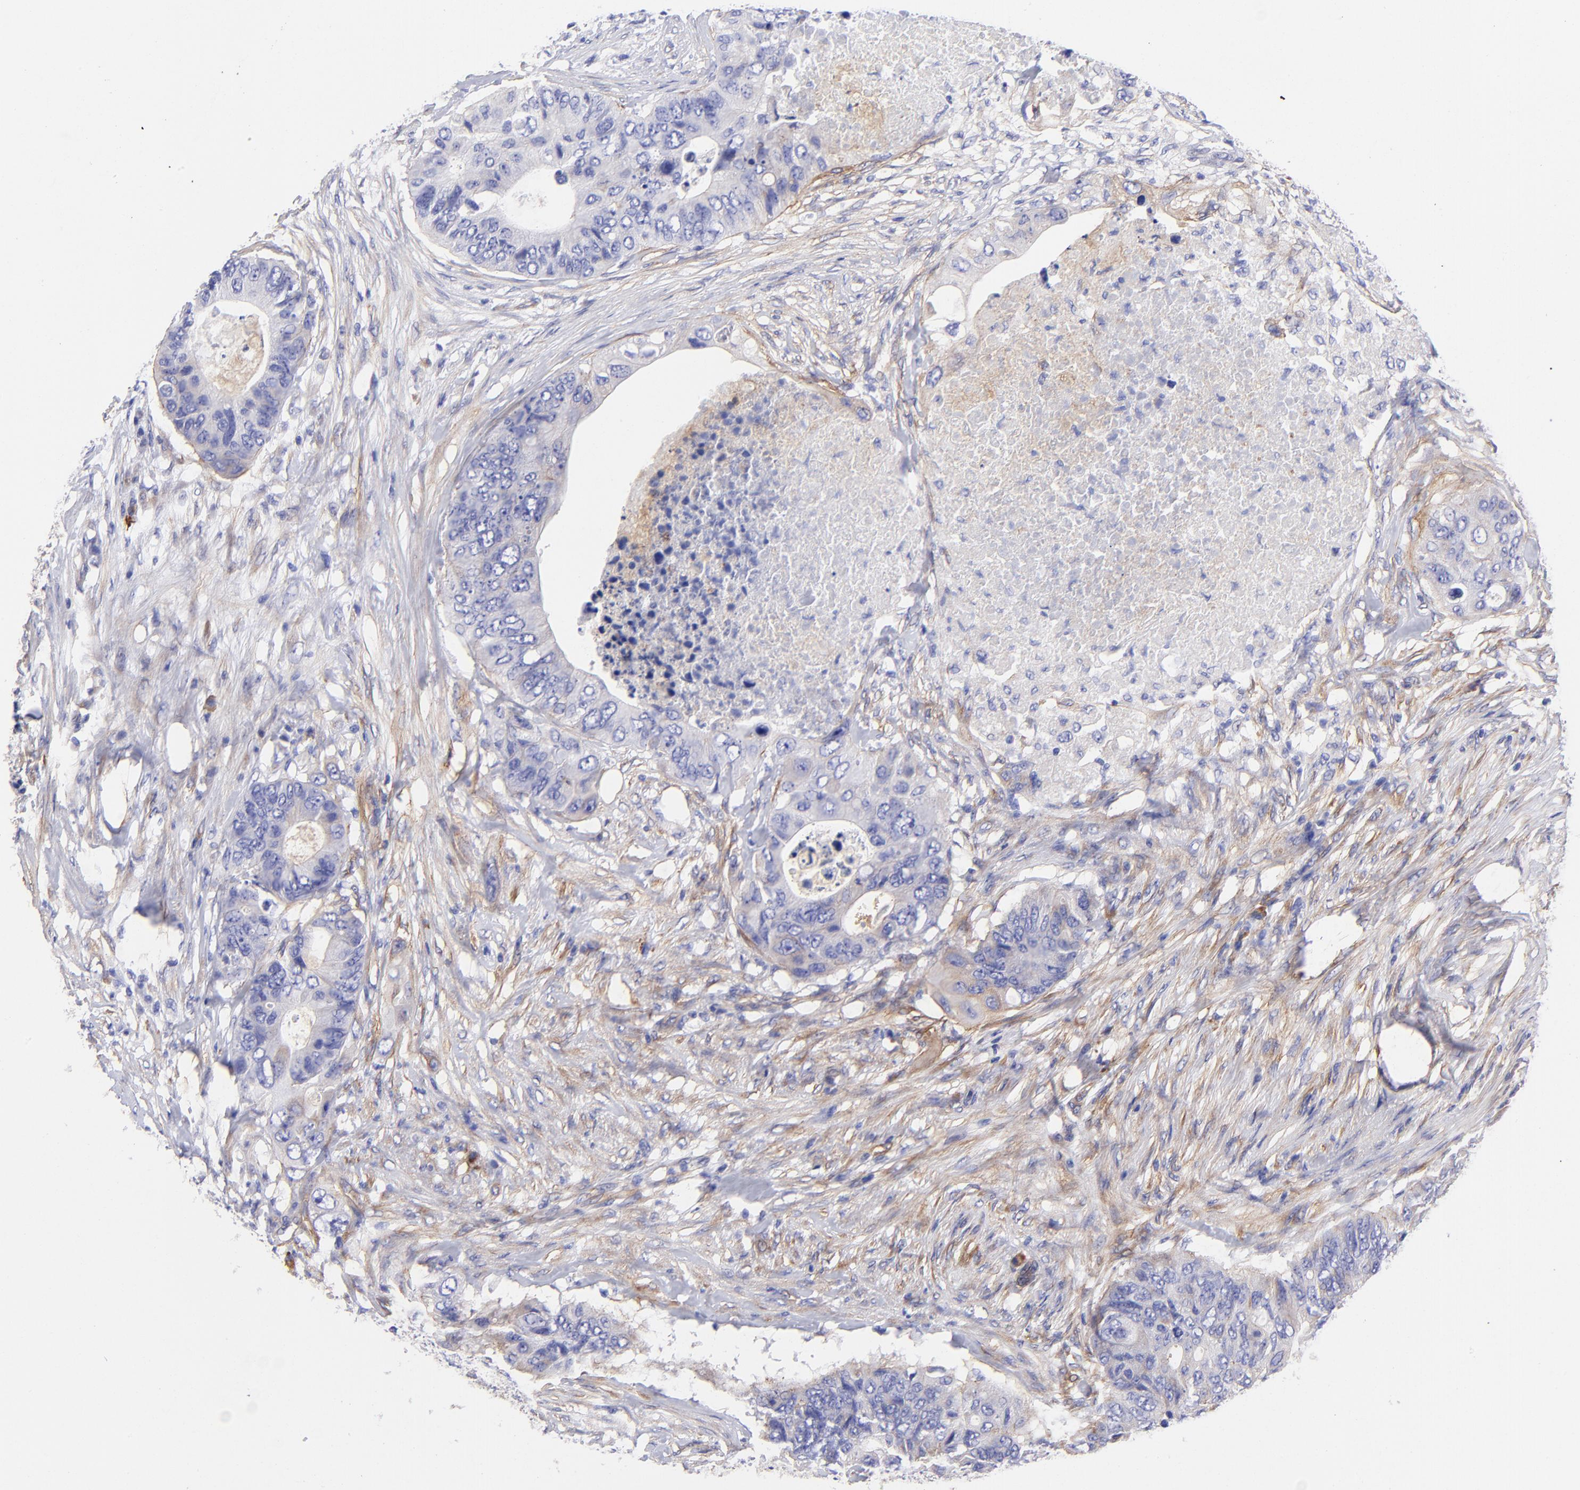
{"staining": {"intensity": "weak", "quantity": "<25%", "location": "cytoplasmic/membranous"}, "tissue": "colorectal cancer", "cell_type": "Tumor cells", "image_type": "cancer", "snomed": [{"axis": "morphology", "description": "Adenocarcinoma, NOS"}, {"axis": "topography", "description": "Colon"}], "caption": "Immunohistochemical staining of human adenocarcinoma (colorectal) displays no significant expression in tumor cells.", "gene": "PPFIBP1", "patient": {"sex": "male", "age": 71}}